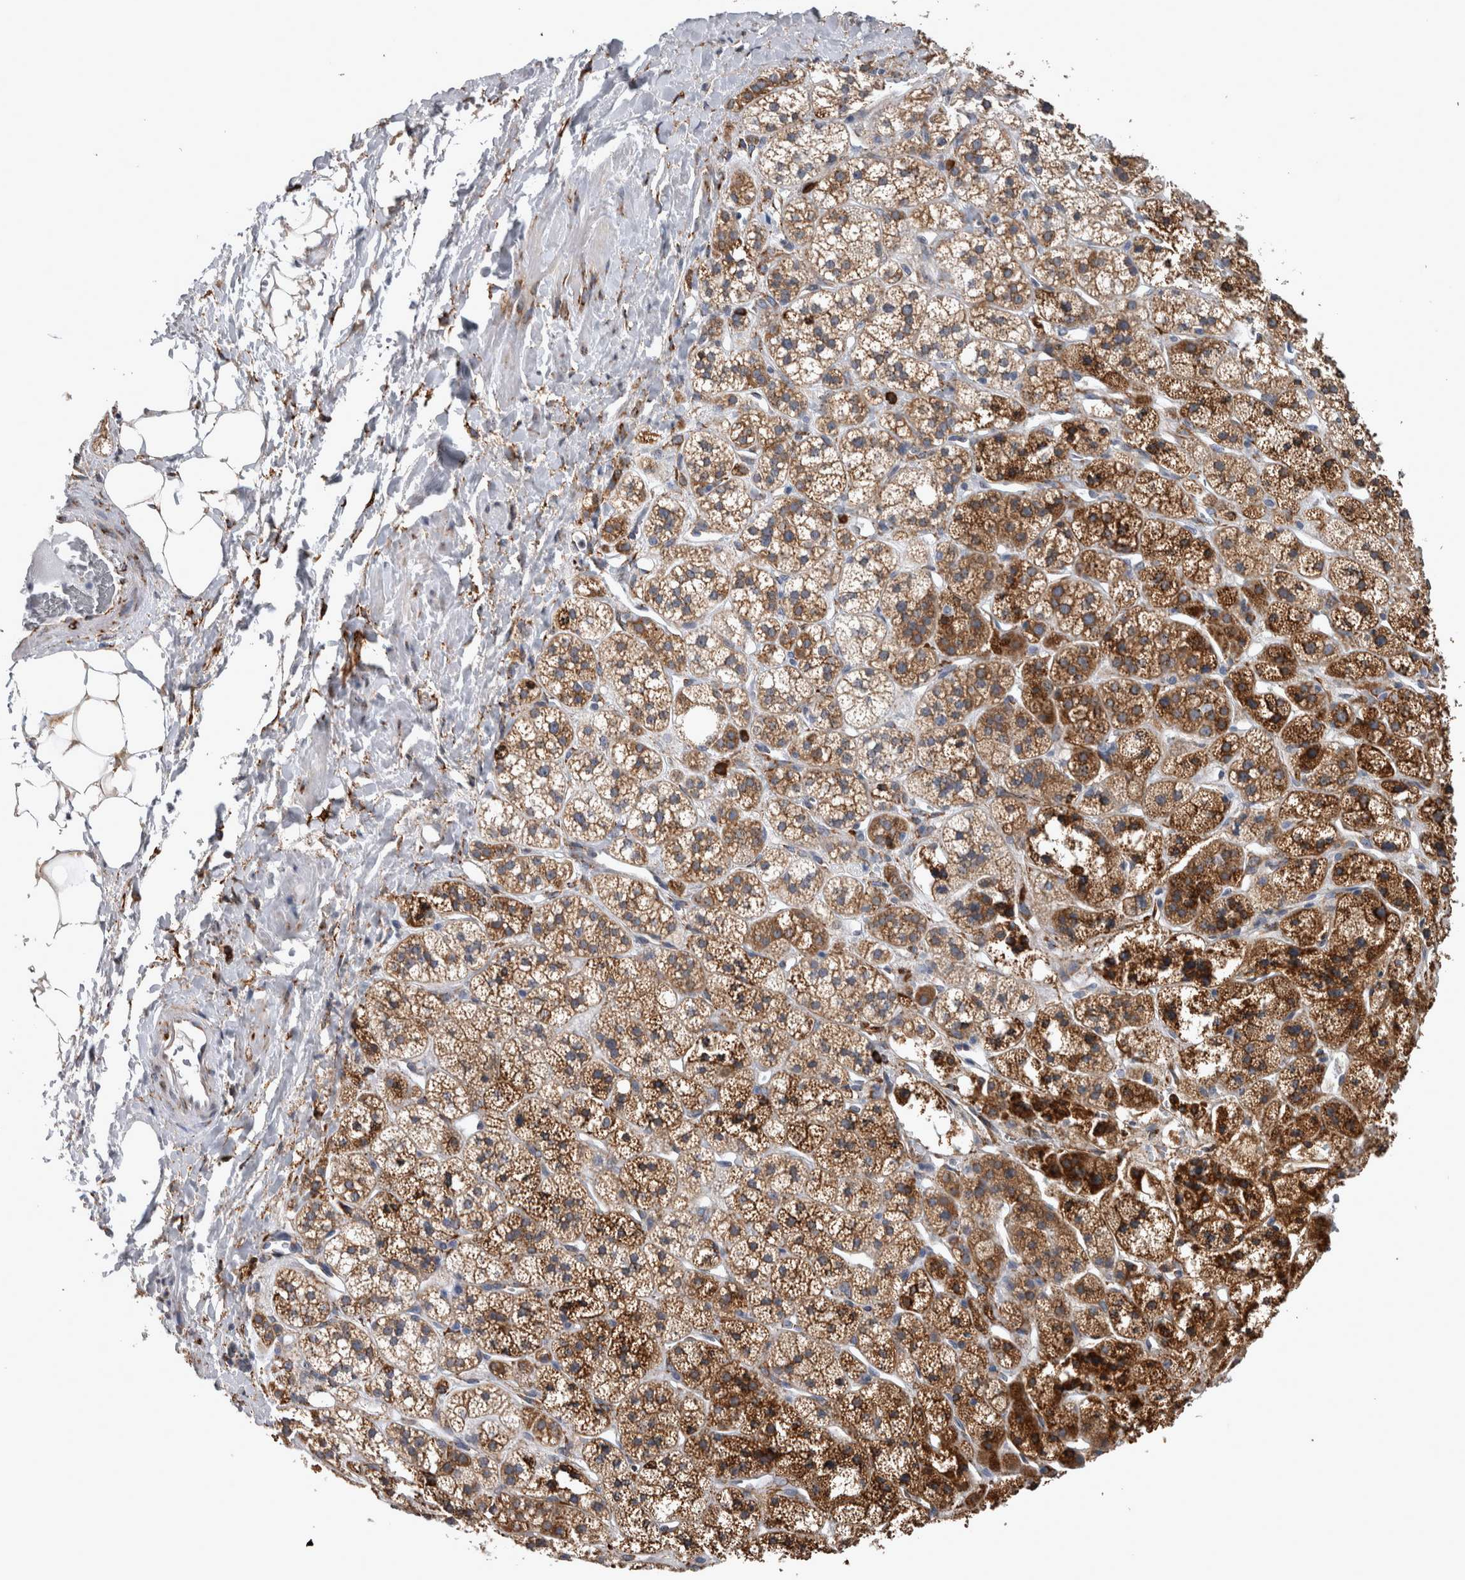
{"staining": {"intensity": "strong", "quantity": ">75%", "location": "cytoplasmic/membranous"}, "tissue": "adrenal gland", "cell_type": "Glandular cells", "image_type": "normal", "snomed": [{"axis": "morphology", "description": "Normal tissue, NOS"}, {"axis": "topography", "description": "Adrenal gland"}], "caption": "Adrenal gland stained with a protein marker demonstrates strong staining in glandular cells.", "gene": "FHIP2B", "patient": {"sex": "male", "age": 56}}